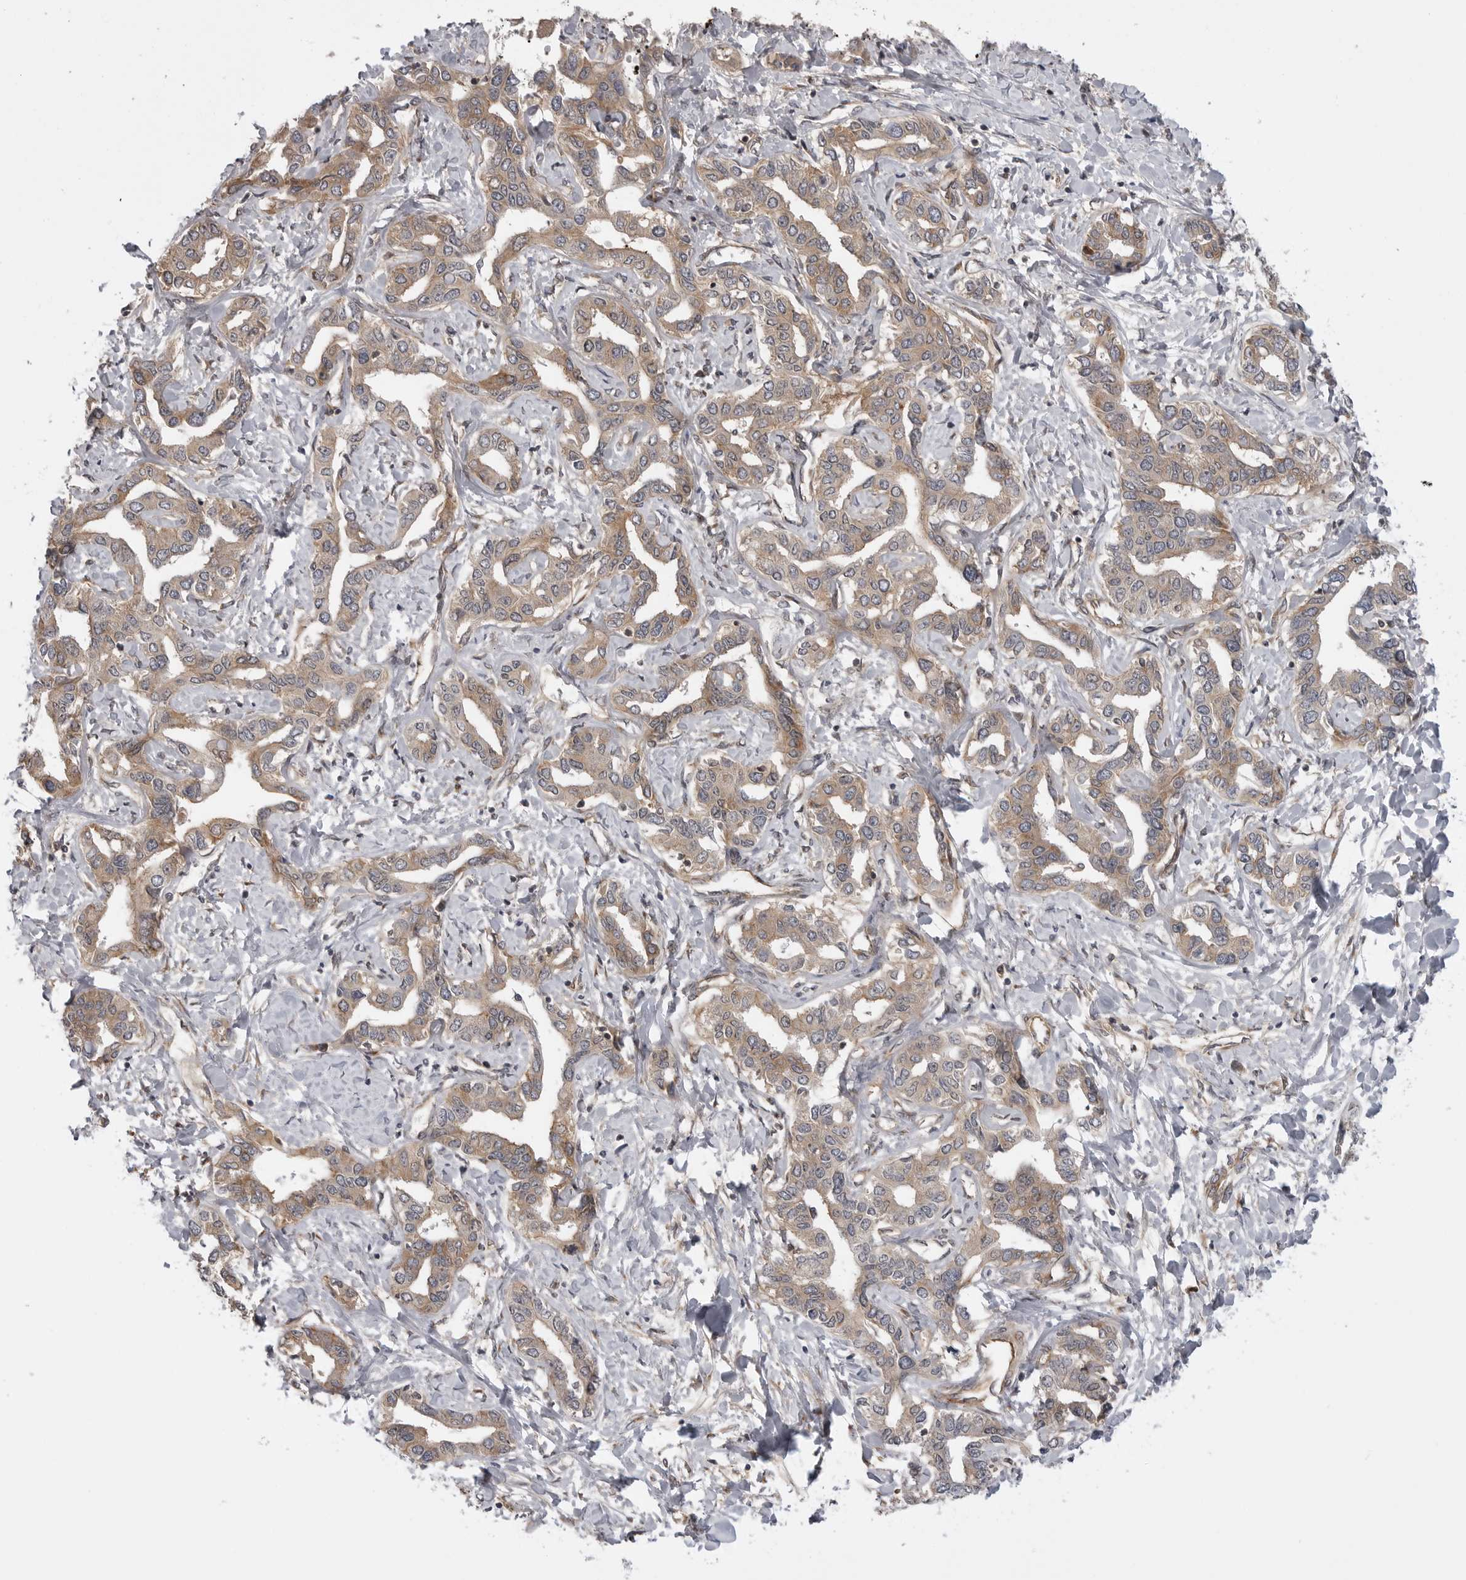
{"staining": {"intensity": "moderate", "quantity": ">75%", "location": "cytoplasmic/membranous"}, "tissue": "liver cancer", "cell_type": "Tumor cells", "image_type": "cancer", "snomed": [{"axis": "morphology", "description": "Cholangiocarcinoma"}, {"axis": "topography", "description": "Liver"}], "caption": "This histopathology image reveals IHC staining of cholangiocarcinoma (liver), with medium moderate cytoplasmic/membranous expression in approximately >75% of tumor cells.", "gene": "LRRC45", "patient": {"sex": "male", "age": 59}}